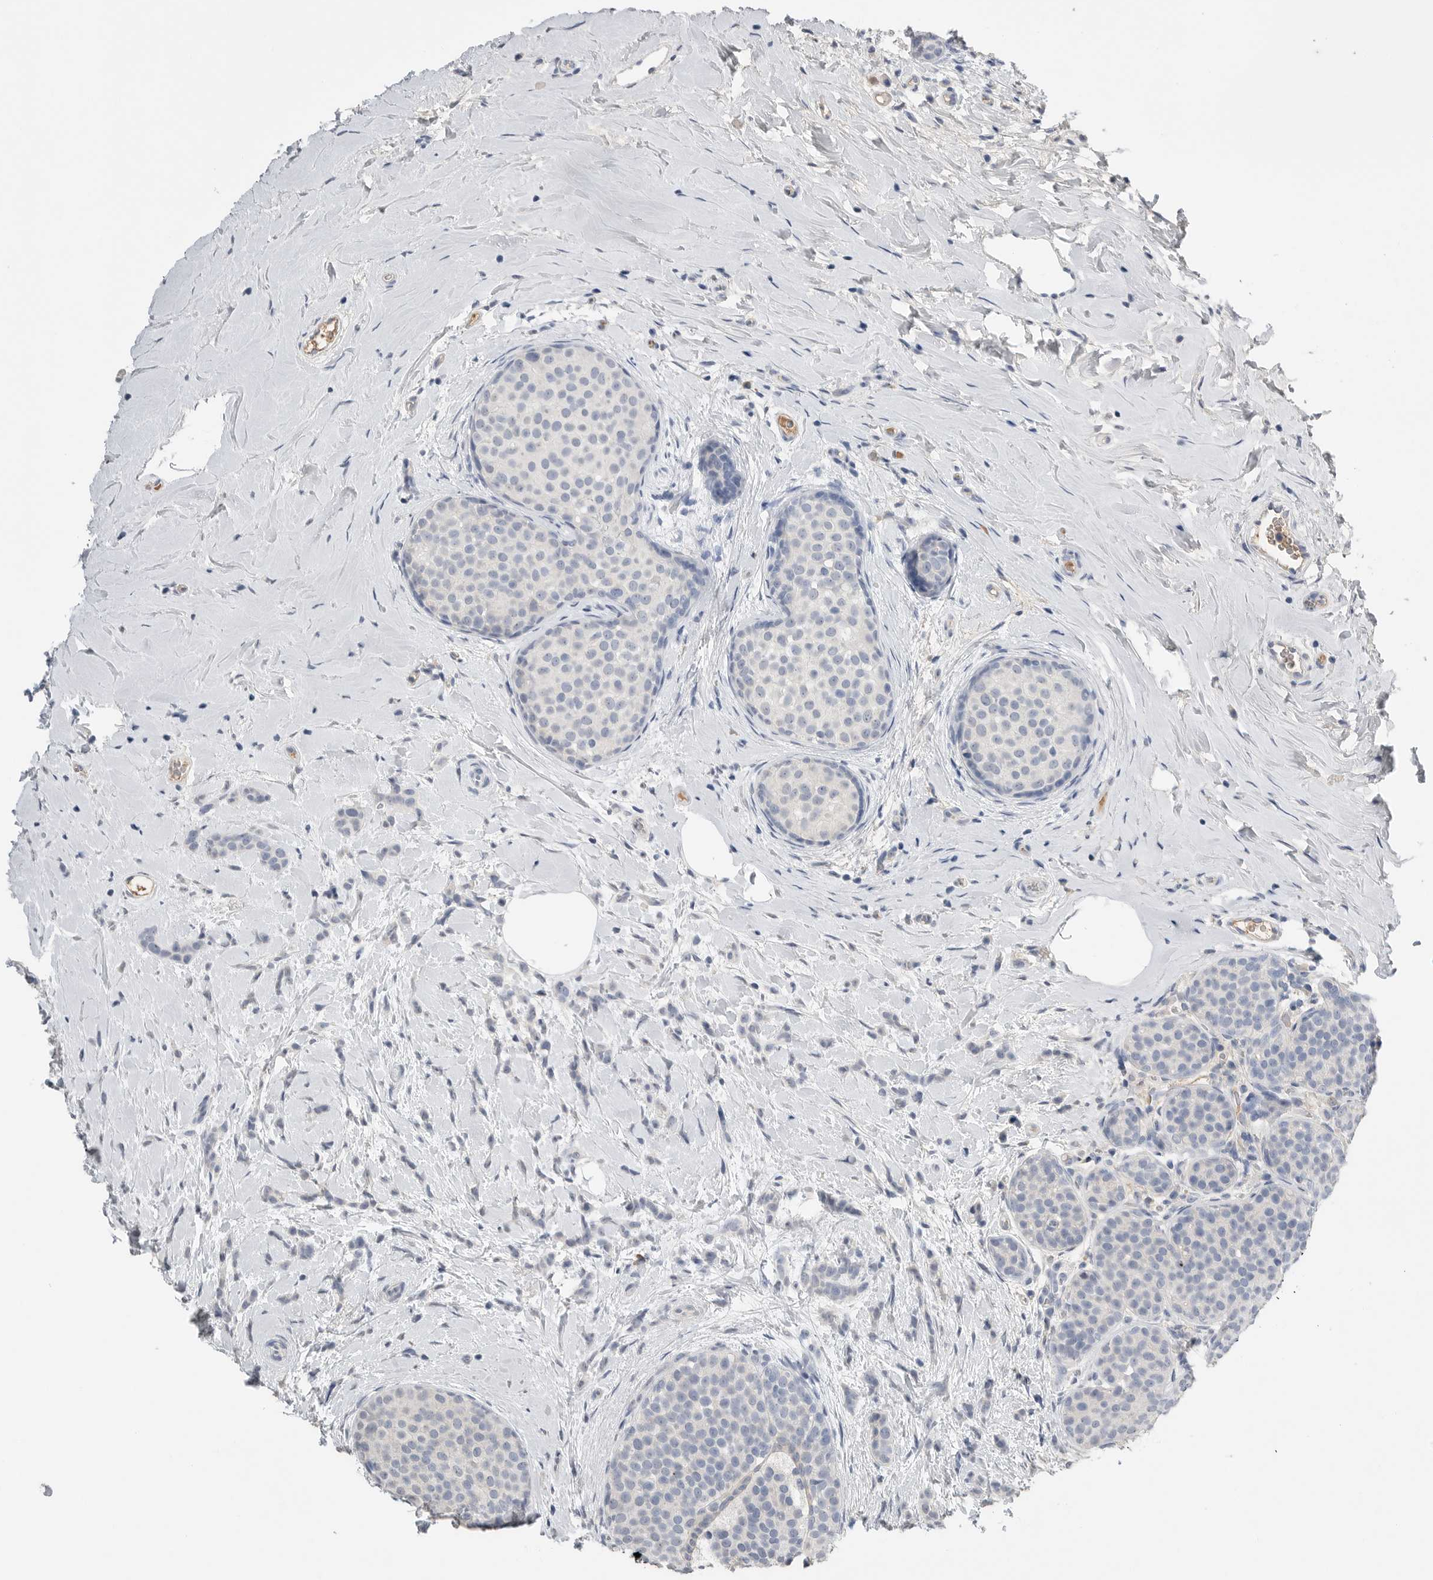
{"staining": {"intensity": "negative", "quantity": "none", "location": "none"}, "tissue": "breast cancer", "cell_type": "Tumor cells", "image_type": "cancer", "snomed": [{"axis": "morphology", "description": "Lobular carcinoma, in situ"}, {"axis": "morphology", "description": "Lobular carcinoma"}, {"axis": "topography", "description": "Breast"}], "caption": "DAB (3,3'-diaminobenzidine) immunohistochemical staining of breast lobular carcinoma shows no significant staining in tumor cells. The staining was performed using DAB to visualize the protein expression in brown, while the nuclei were stained in blue with hematoxylin (Magnification: 20x).", "gene": "FABP6", "patient": {"sex": "female", "age": 41}}